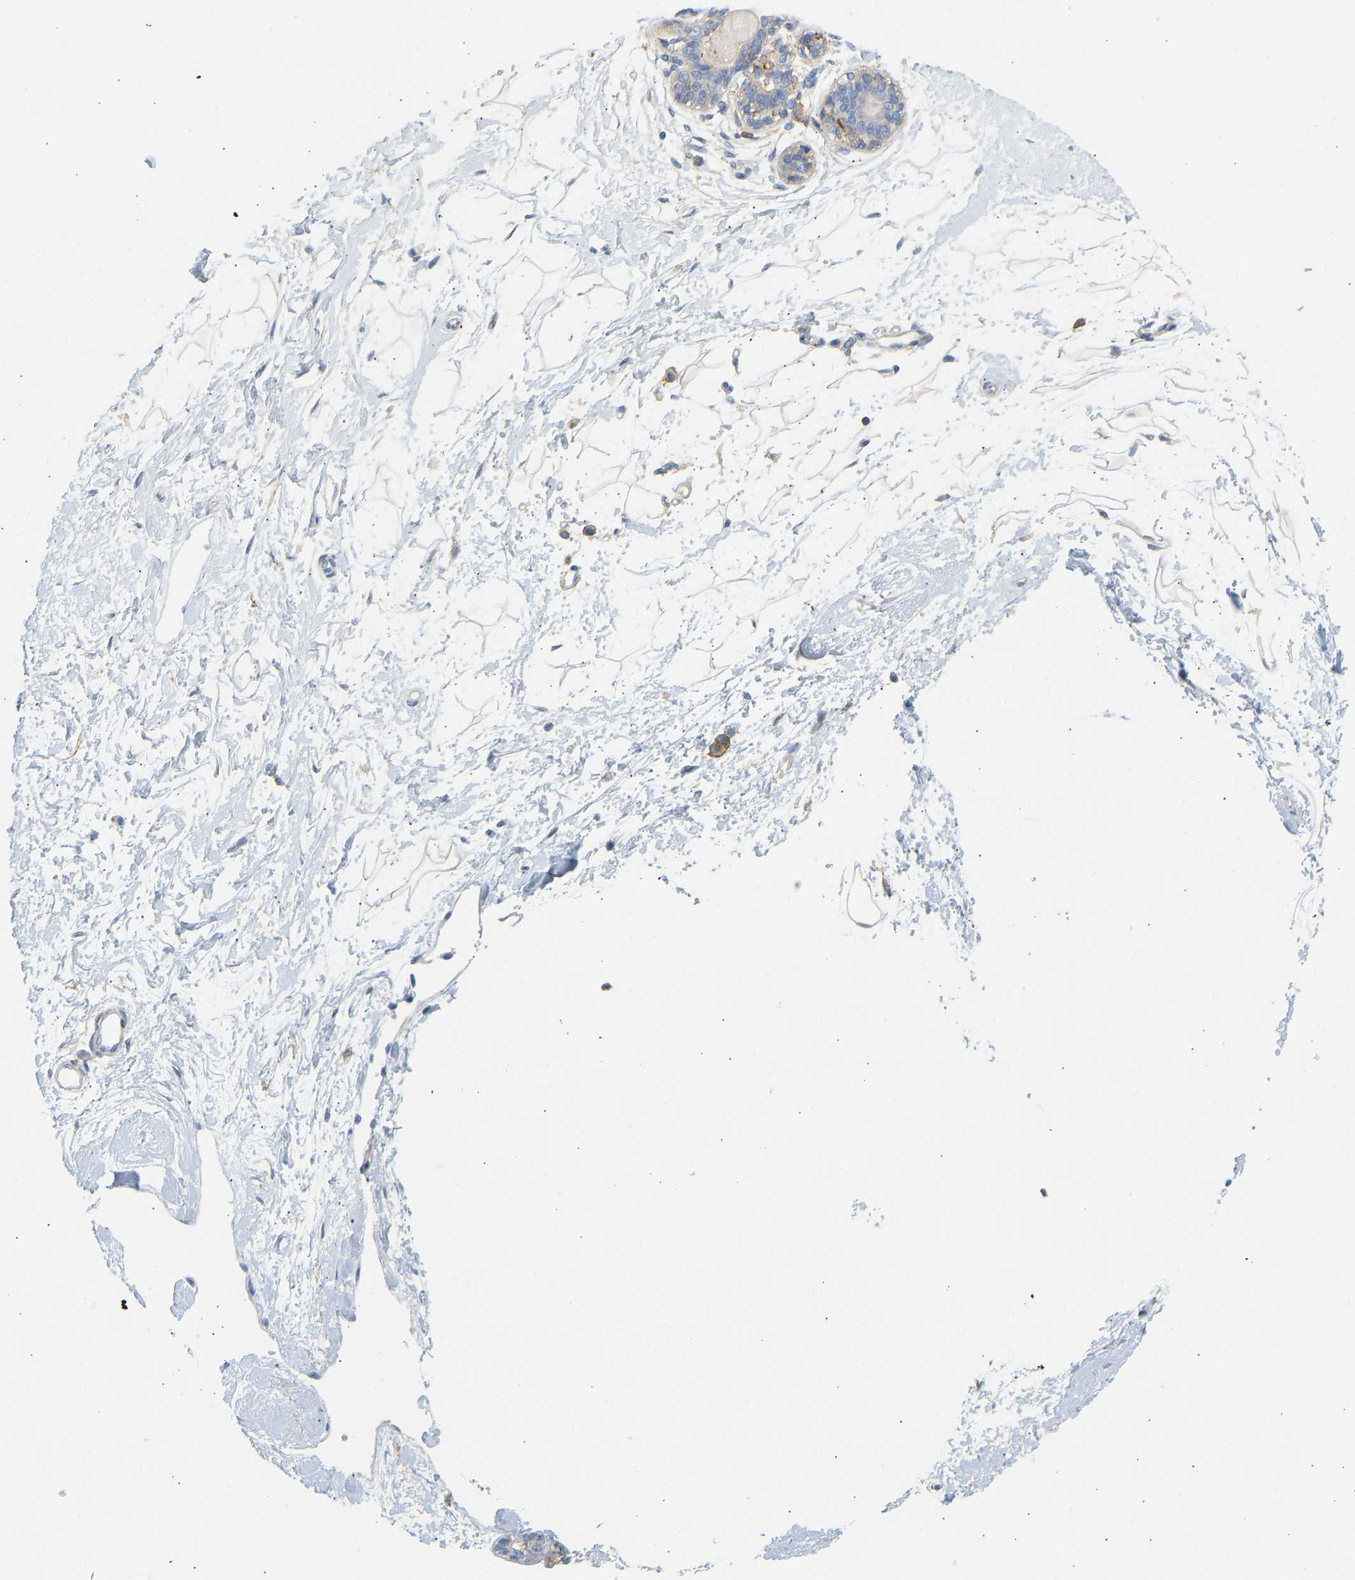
{"staining": {"intensity": "weak", "quantity": ">75%", "location": "cytoplasmic/membranous"}, "tissue": "breast", "cell_type": "Adipocytes", "image_type": "normal", "snomed": [{"axis": "morphology", "description": "Normal tissue, NOS"}, {"axis": "topography", "description": "Breast"}], "caption": "A brown stain highlights weak cytoplasmic/membranous expression of a protein in adipocytes of unremarkable breast.", "gene": "BVES", "patient": {"sex": "female", "age": 45}}